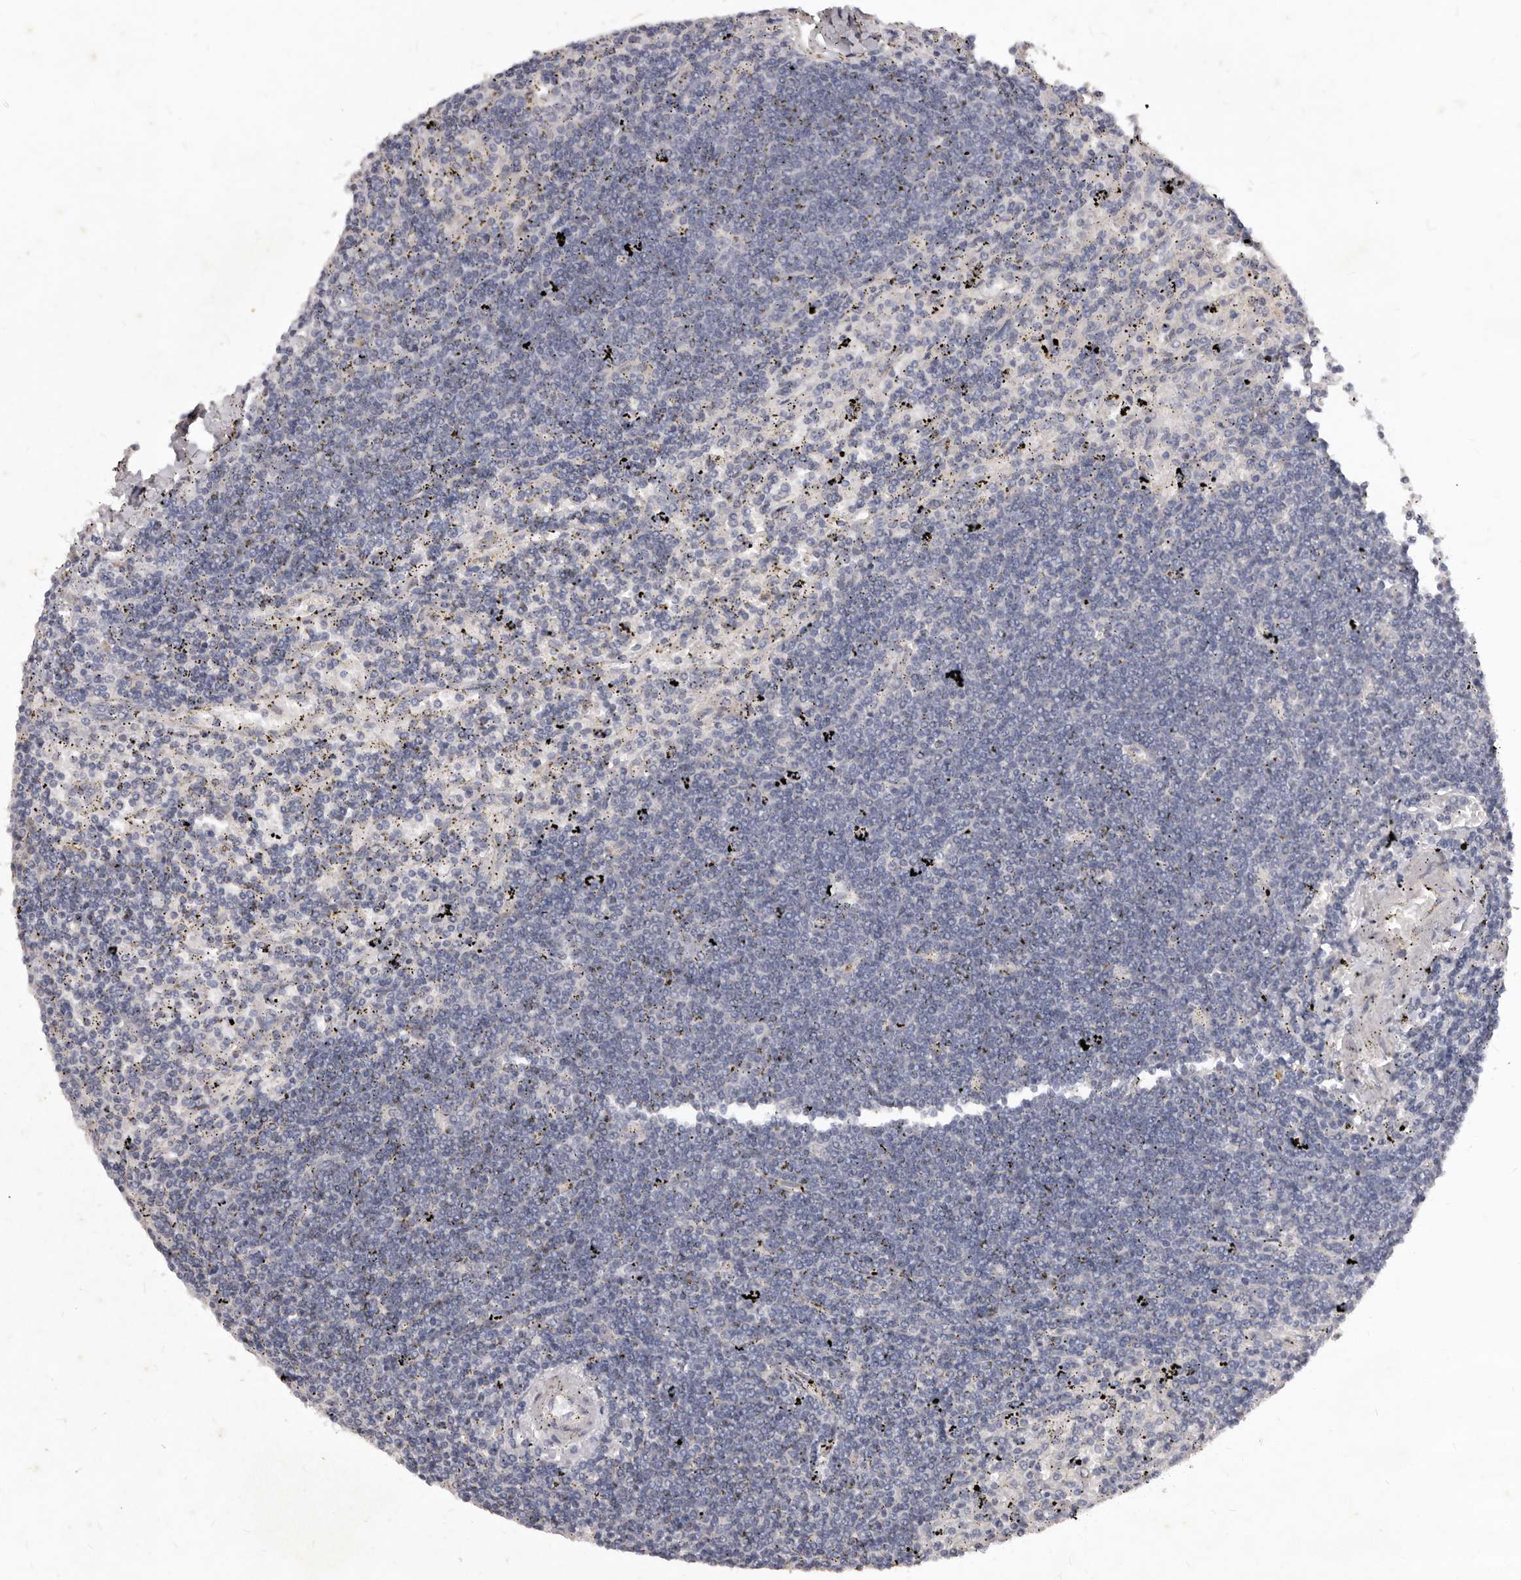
{"staining": {"intensity": "negative", "quantity": "none", "location": "none"}, "tissue": "lymphoma", "cell_type": "Tumor cells", "image_type": "cancer", "snomed": [{"axis": "morphology", "description": "Malignant lymphoma, non-Hodgkin's type, Low grade"}, {"axis": "topography", "description": "Spleen"}], "caption": "A high-resolution histopathology image shows IHC staining of lymphoma, which demonstrates no significant expression in tumor cells.", "gene": "GPRC5C", "patient": {"sex": "male", "age": 76}}